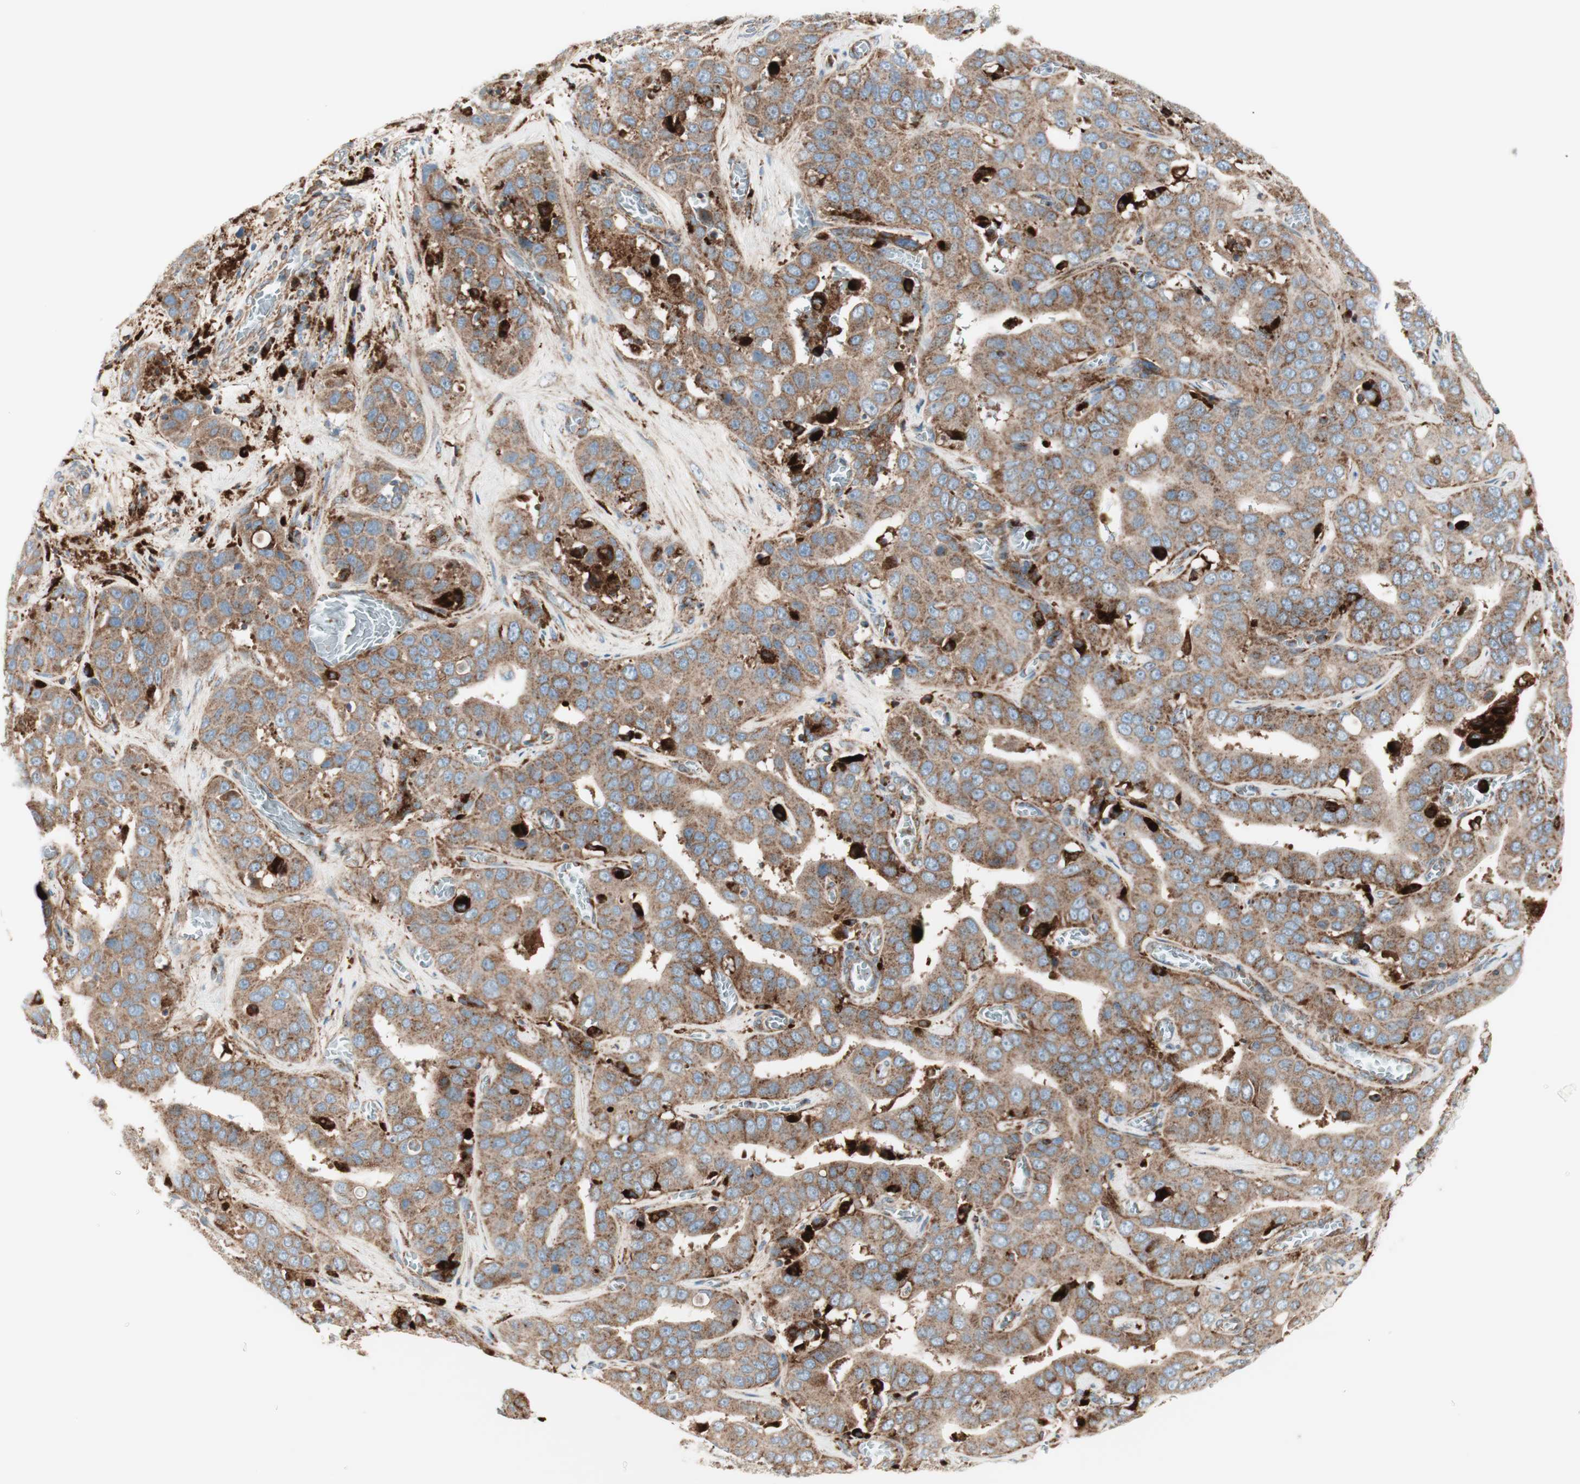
{"staining": {"intensity": "weak", "quantity": ">75%", "location": "cytoplasmic/membranous"}, "tissue": "liver cancer", "cell_type": "Tumor cells", "image_type": "cancer", "snomed": [{"axis": "morphology", "description": "Cholangiocarcinoma"}, {"axis": "topography", "description": "Liver"}], "caption": "Brown immunohistochemical staining in liver cancer shows weak cytoplasmic/membranous staining in approximately >75% of tumor cells.", "gene": "ATP6V1G1", "patient": {"sex": "female", "age": 52}}